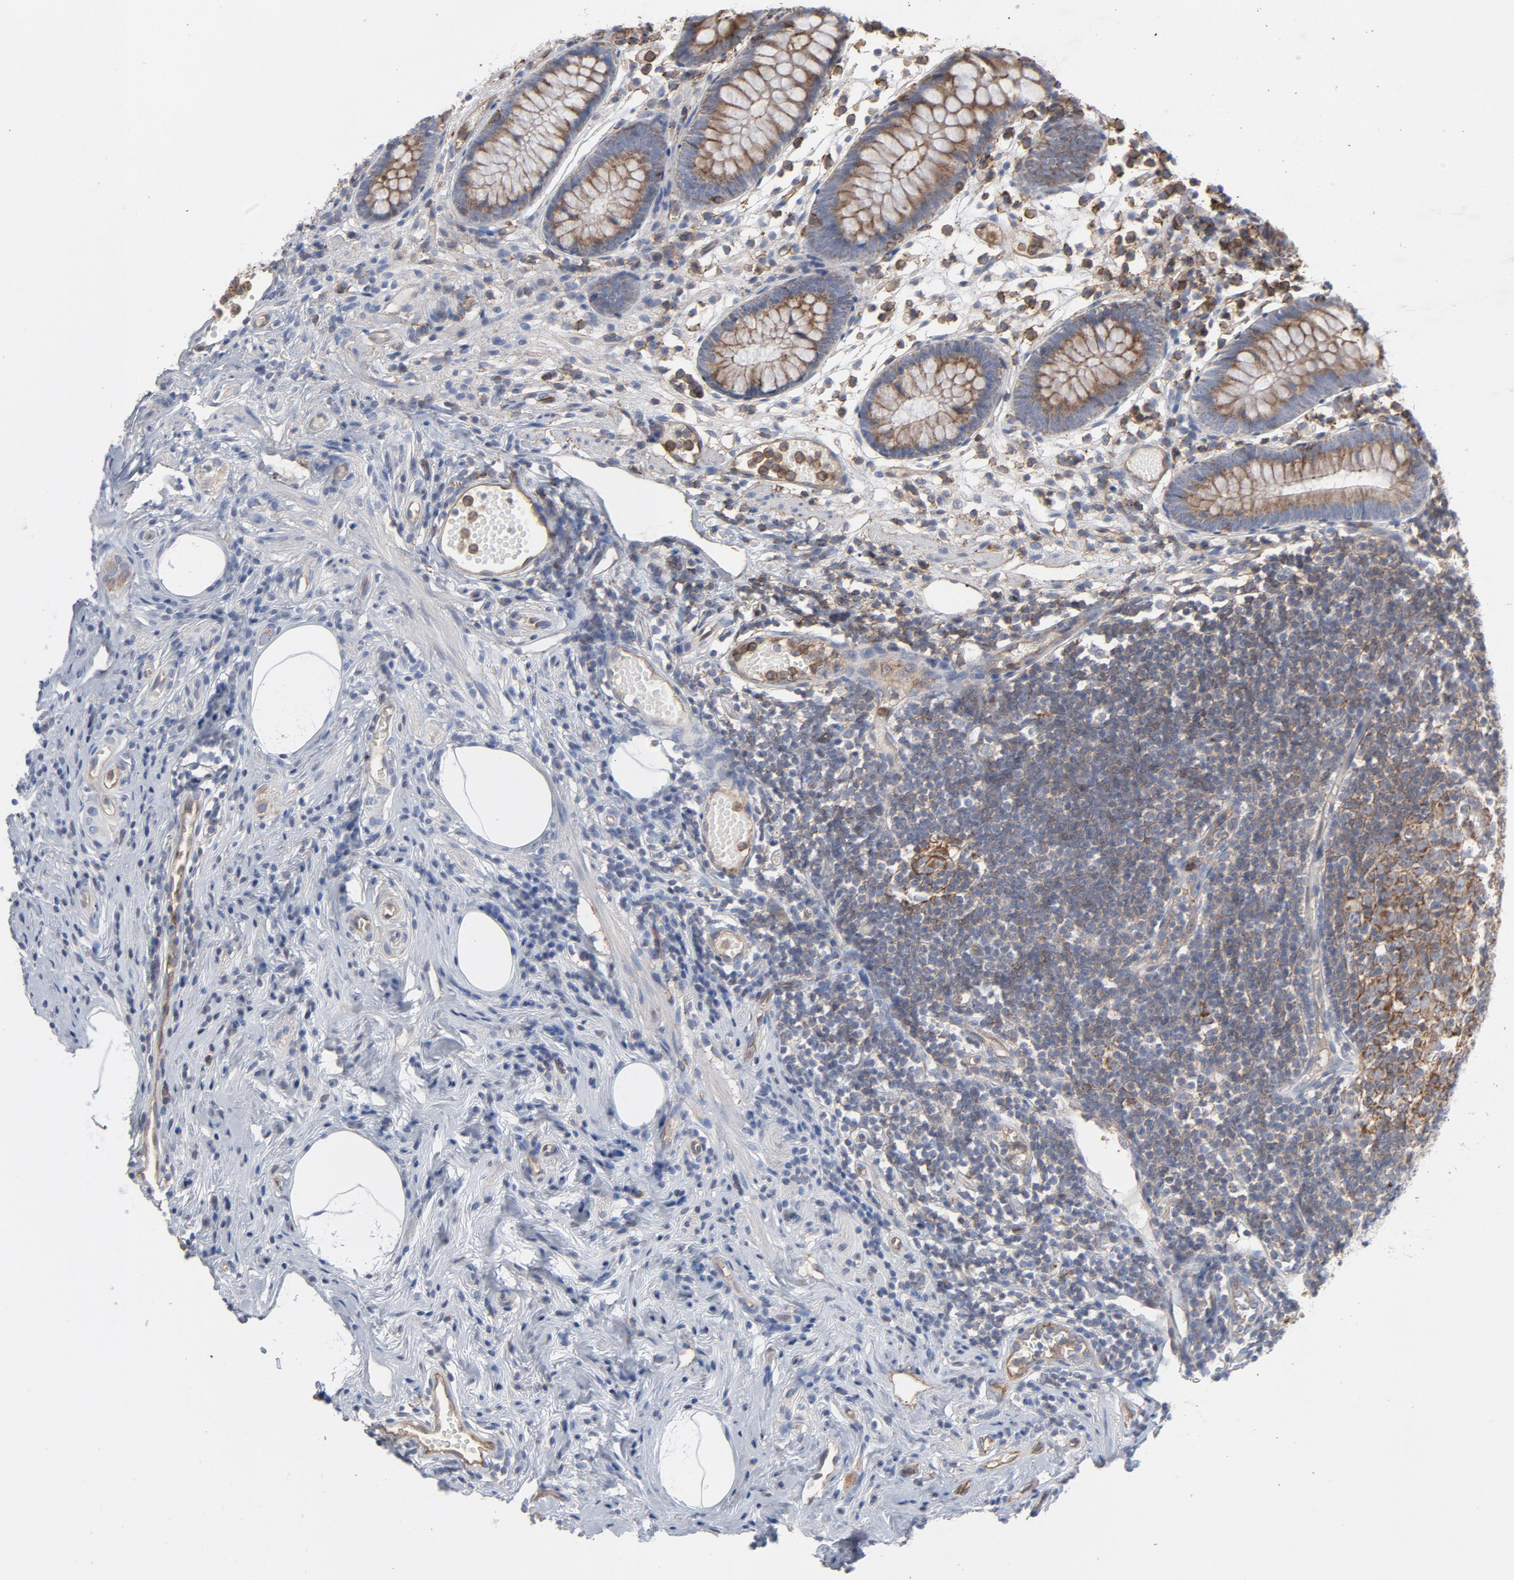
{"staining": {"intensity": "moderate", "quantity": ">75%", "location": "cytoplasmic/membranous"}, "tissue": "appendix", "cell_type": "Glandular cells", "image_type": "normal", "snomed": [{"axis": "morphology", "description": "Normal tissue, NOS"}, {"axis": "topography", "description": "Appendix"}], "caption": "Immunohistochemical staining of normal appendix shows medium levels of moderate cytoplasmic/membranous staining in about >75% of glandular cells.", "gene": "OXA1L", "patient": {"sex": "male", "age": 38}}